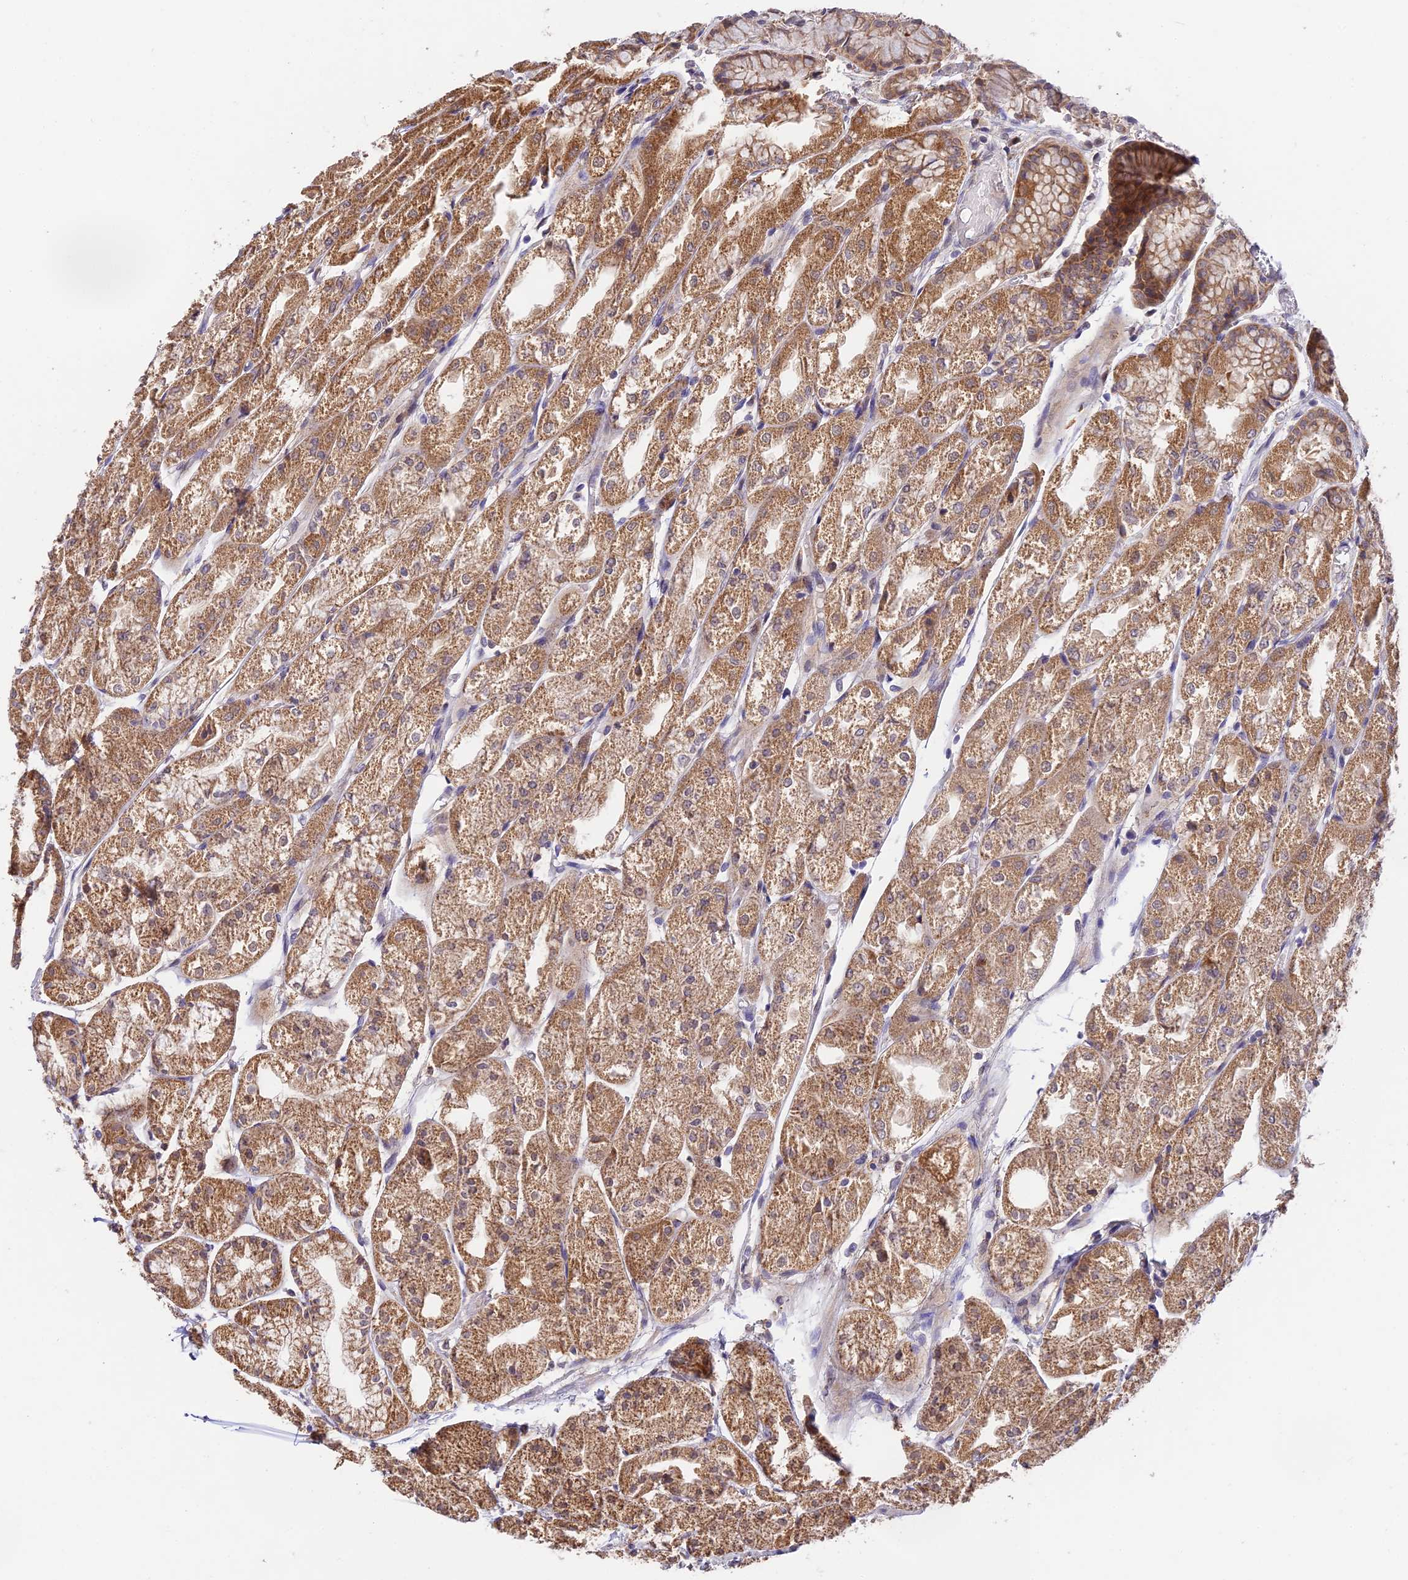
{"staining": {"intensity": "moderate", "quantity": ">75%", "location": "cytoplasmic/membranous"}, "tissue": "stomach", "cell_type": "Glandular cells", "image_type": "normal", "snomed": [{"axis": "morphology", "description": "Normal tissue, NOS"}, {"axis": "topography", "description": "Stomach, upper"}], "caption": "This is a micrograph of IHC staining of unremarkable stomach, which shows moderate expression in the cytoplasmic/membranous of glandular cells.", "gene": "C3orf20", "patient": {"sex": "male", "age": 72}}